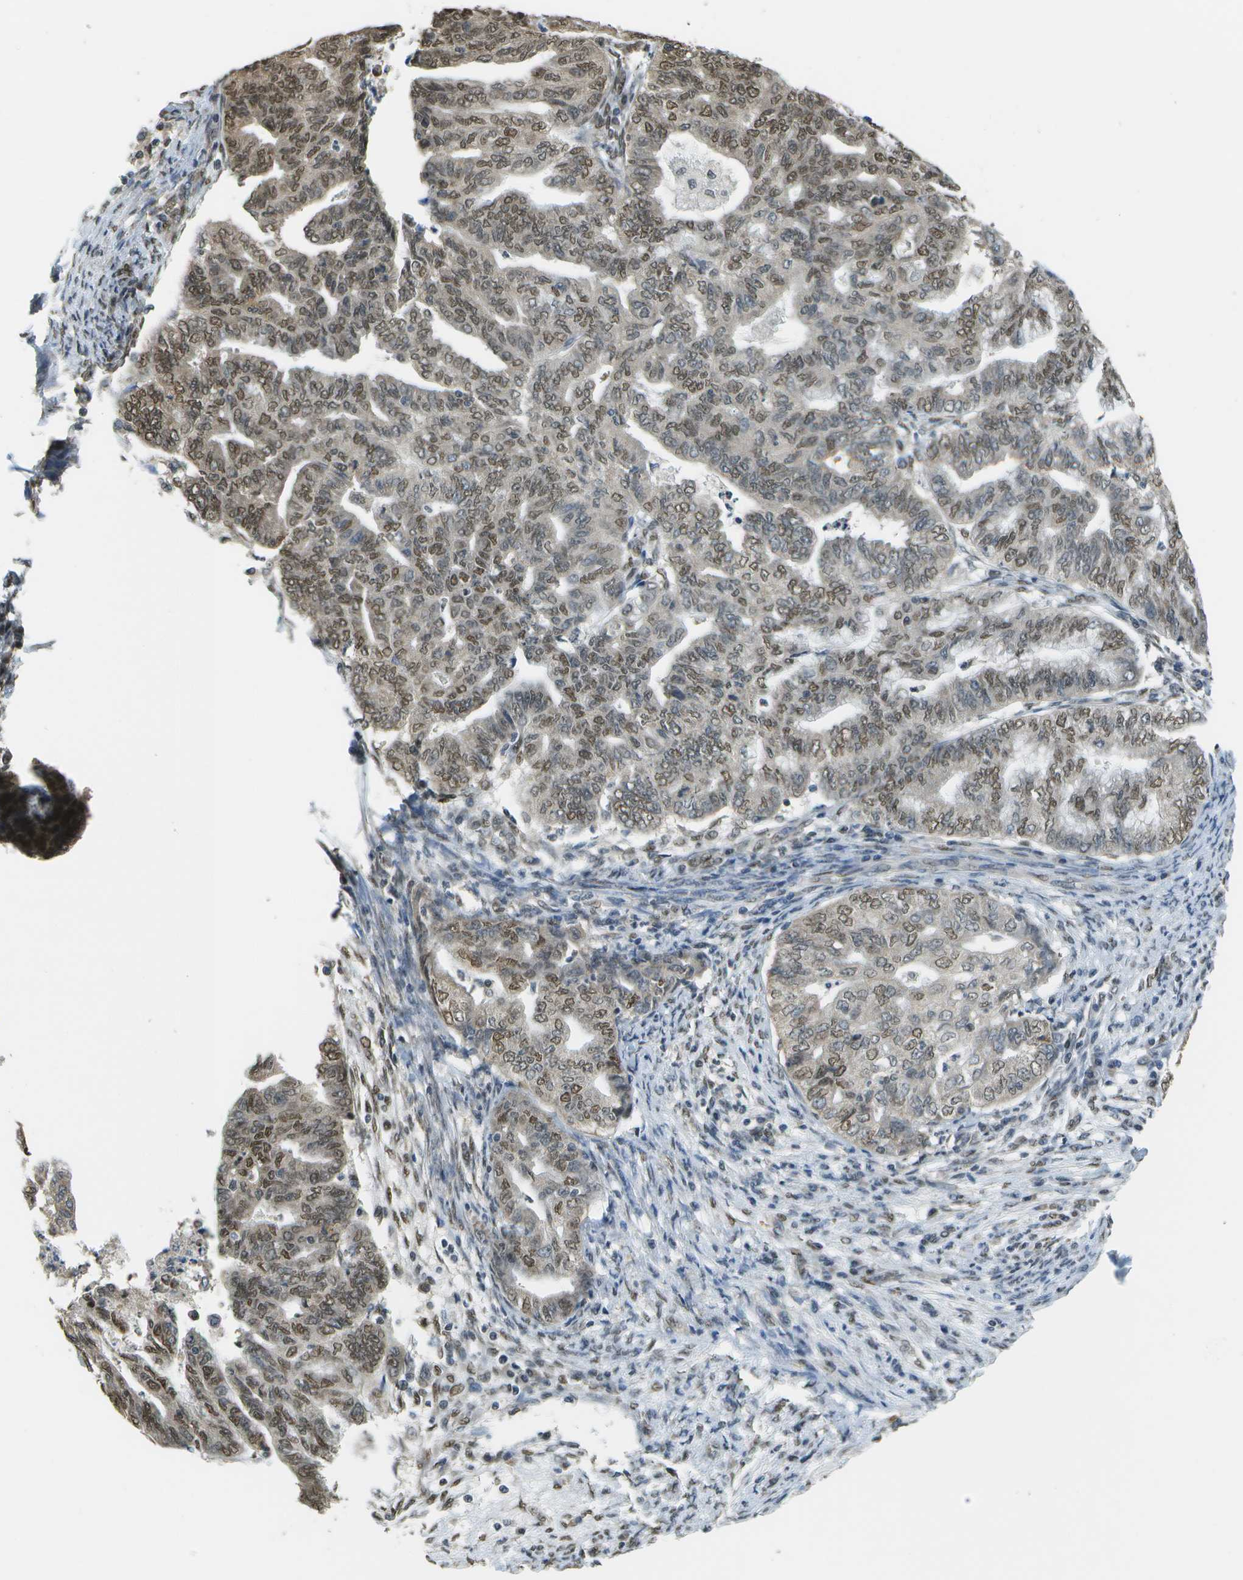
{"staining": {"intensity": "moderate", "quantity": ">75%", "location": "nuclear"}, "tissue": "endometrial cancer", "cell_type": "Tumor cells", "image_type": "cancer", "snomed": [{"axis": "morphology", "description": "Adenocarcinoma, NOS"}, {"axis": "topography", "description": "Endometrium"}], "caption": "Immunohistochemistry (IHC) photomicrograph of human endometrial adenocarcinoma stained for a protein (brown), which displays medium levels of moderate nuclear staining in about >75% of tumor cells.", "gene": "ABL2", "patient": {"sex": "female", "age": 79}}